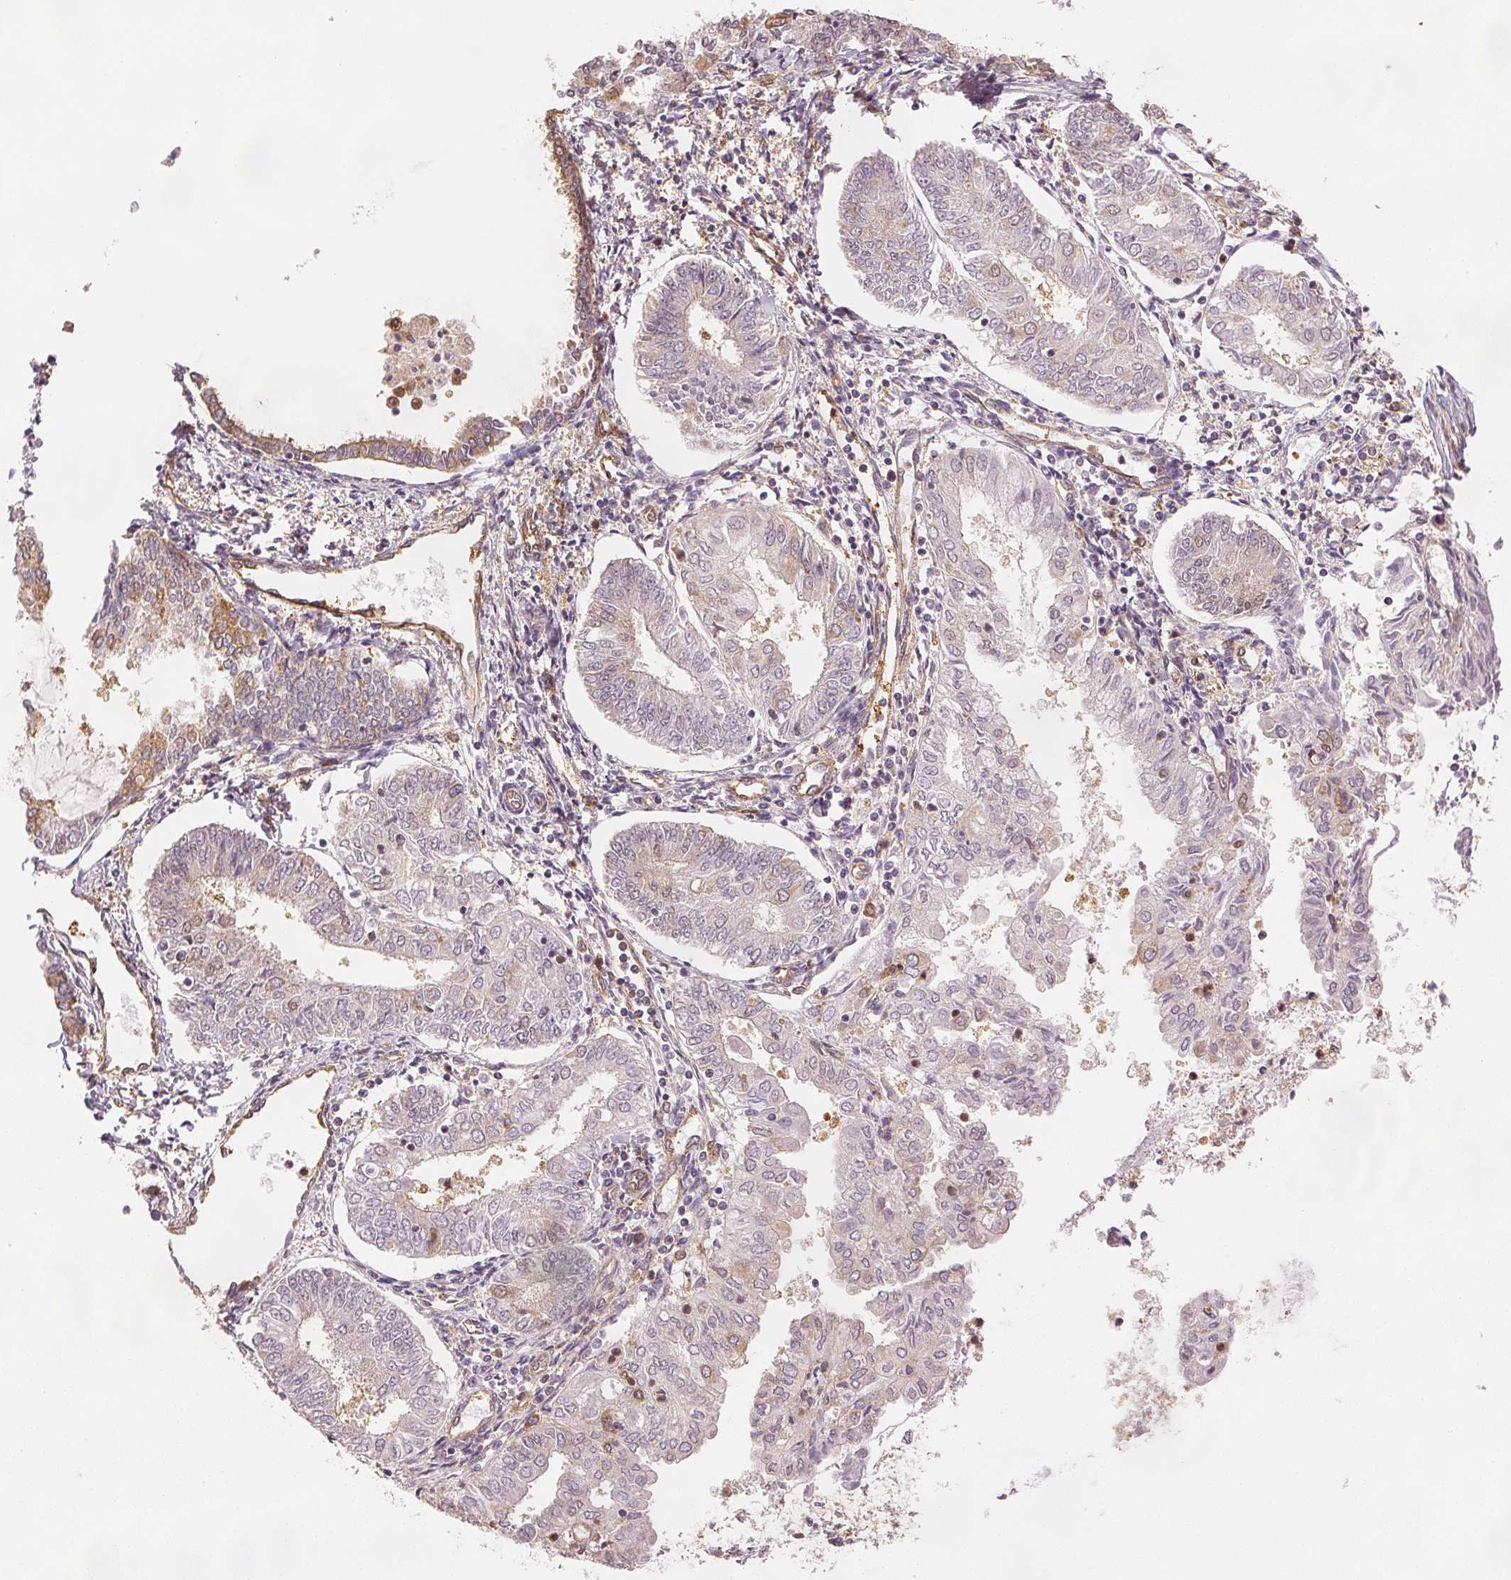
{"staining": {"intensity": "negative", "quantity": "none", "location": "none"}, "tissue": "endometrial cancer", "cell_type": "Tumor cells", "image_type": "cancer", "snomed": [{"axis": "morphology", "description": "Adenocarcinoma, NOS"}, {"axis": "topography", "description": "Endometrium"}], "caption": "A high-resolution photomicrograph shows immunohistochemistry staining of endometrial adenocarcinoma, which demonstrates no significant expression in tumor cells.", "gene": "DIAPH2", "patient": {"sex": "female", "age": 68}}